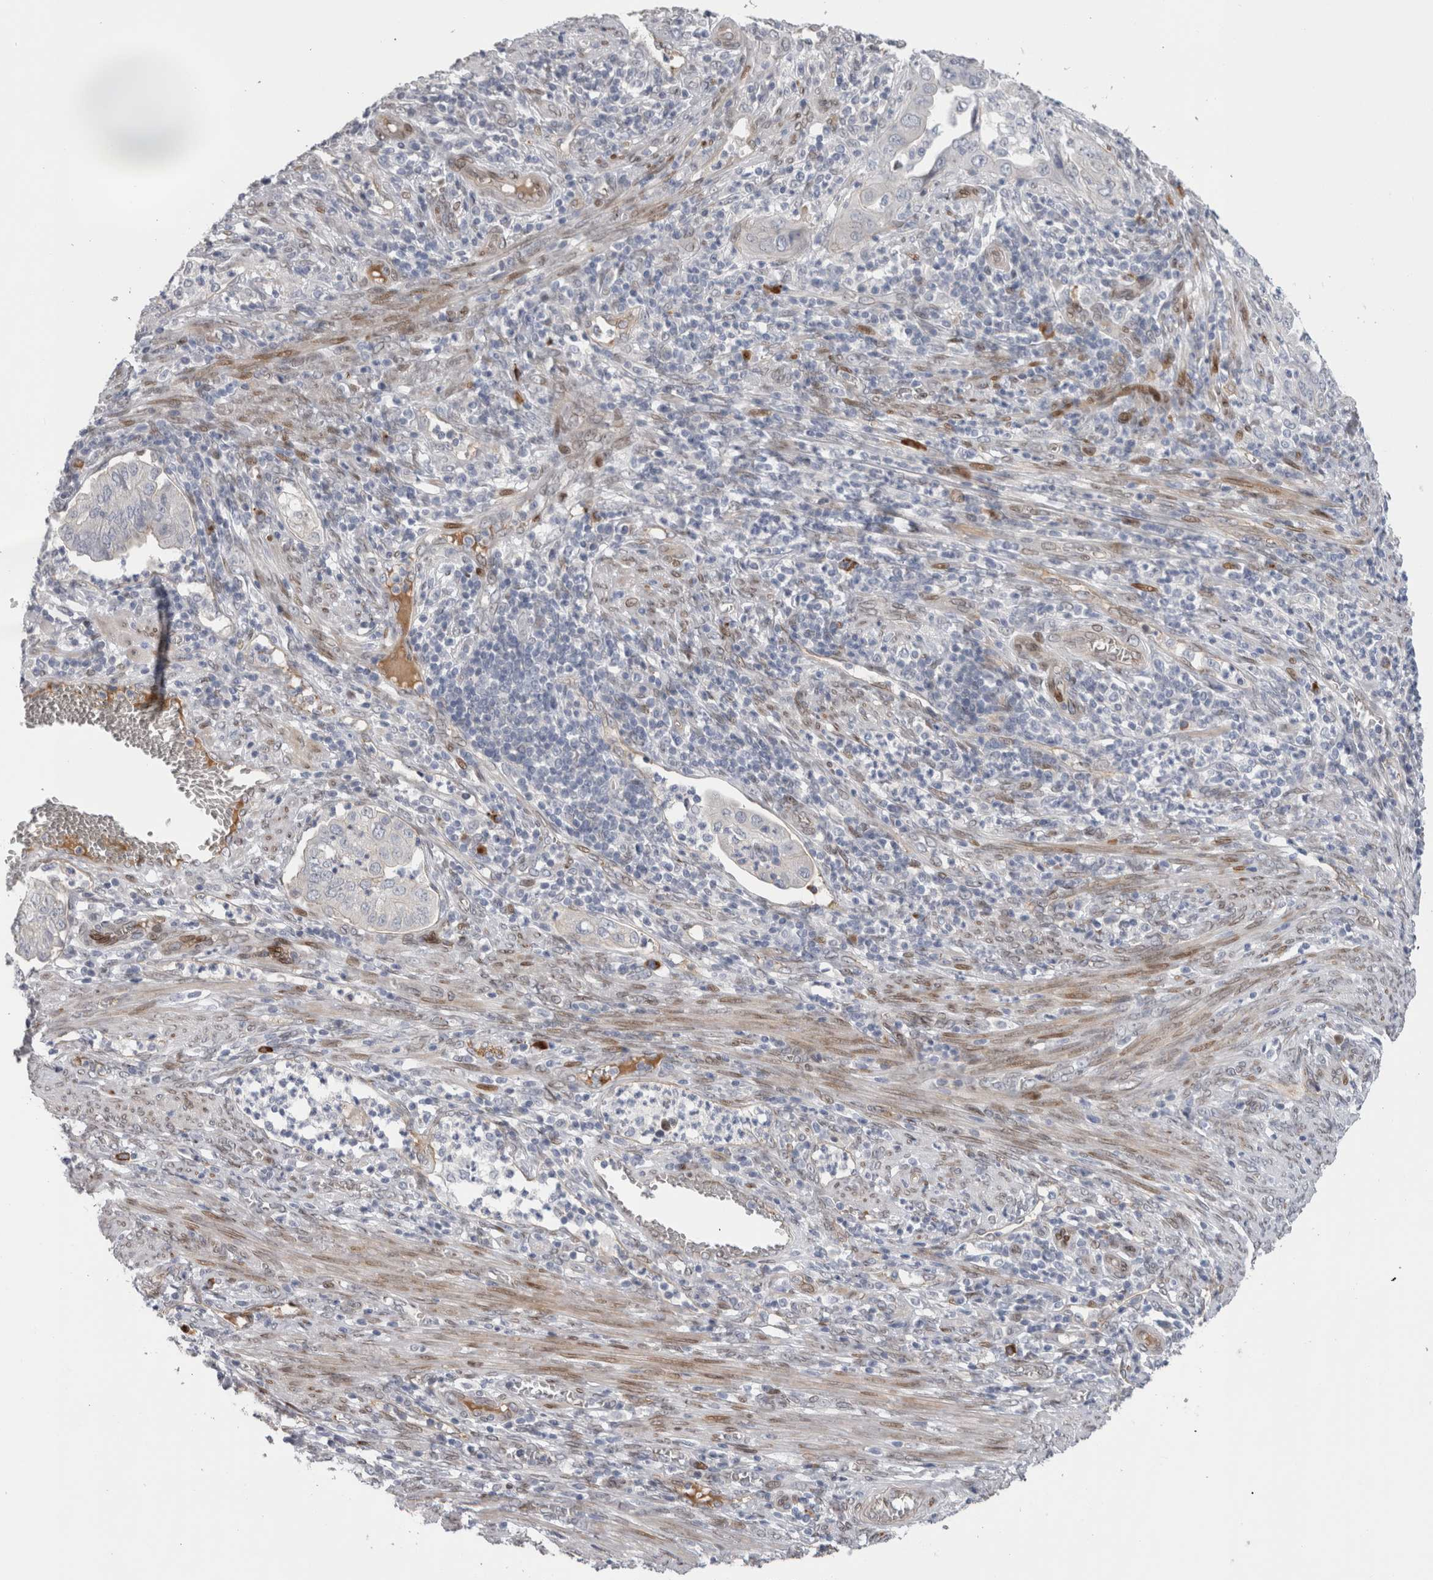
{"staining": {"intensity": "negative", "quantity": "none", "location": "none"}, "tissue": "endometrial cancer", "cell_type": "Tumor cells", "image_type": "cancer", "snomed": [{"axis": "morphology", "description": "Adenocarcinoma, NOS"}, {"axis": "topography", "description": "Endometrium"}], "caption": "IHC of human adenocarcinoma (endometrial) shows no expression in tumor cells.", "gene": "DMTN", "patient": {"sex": "female", "age": 51}}